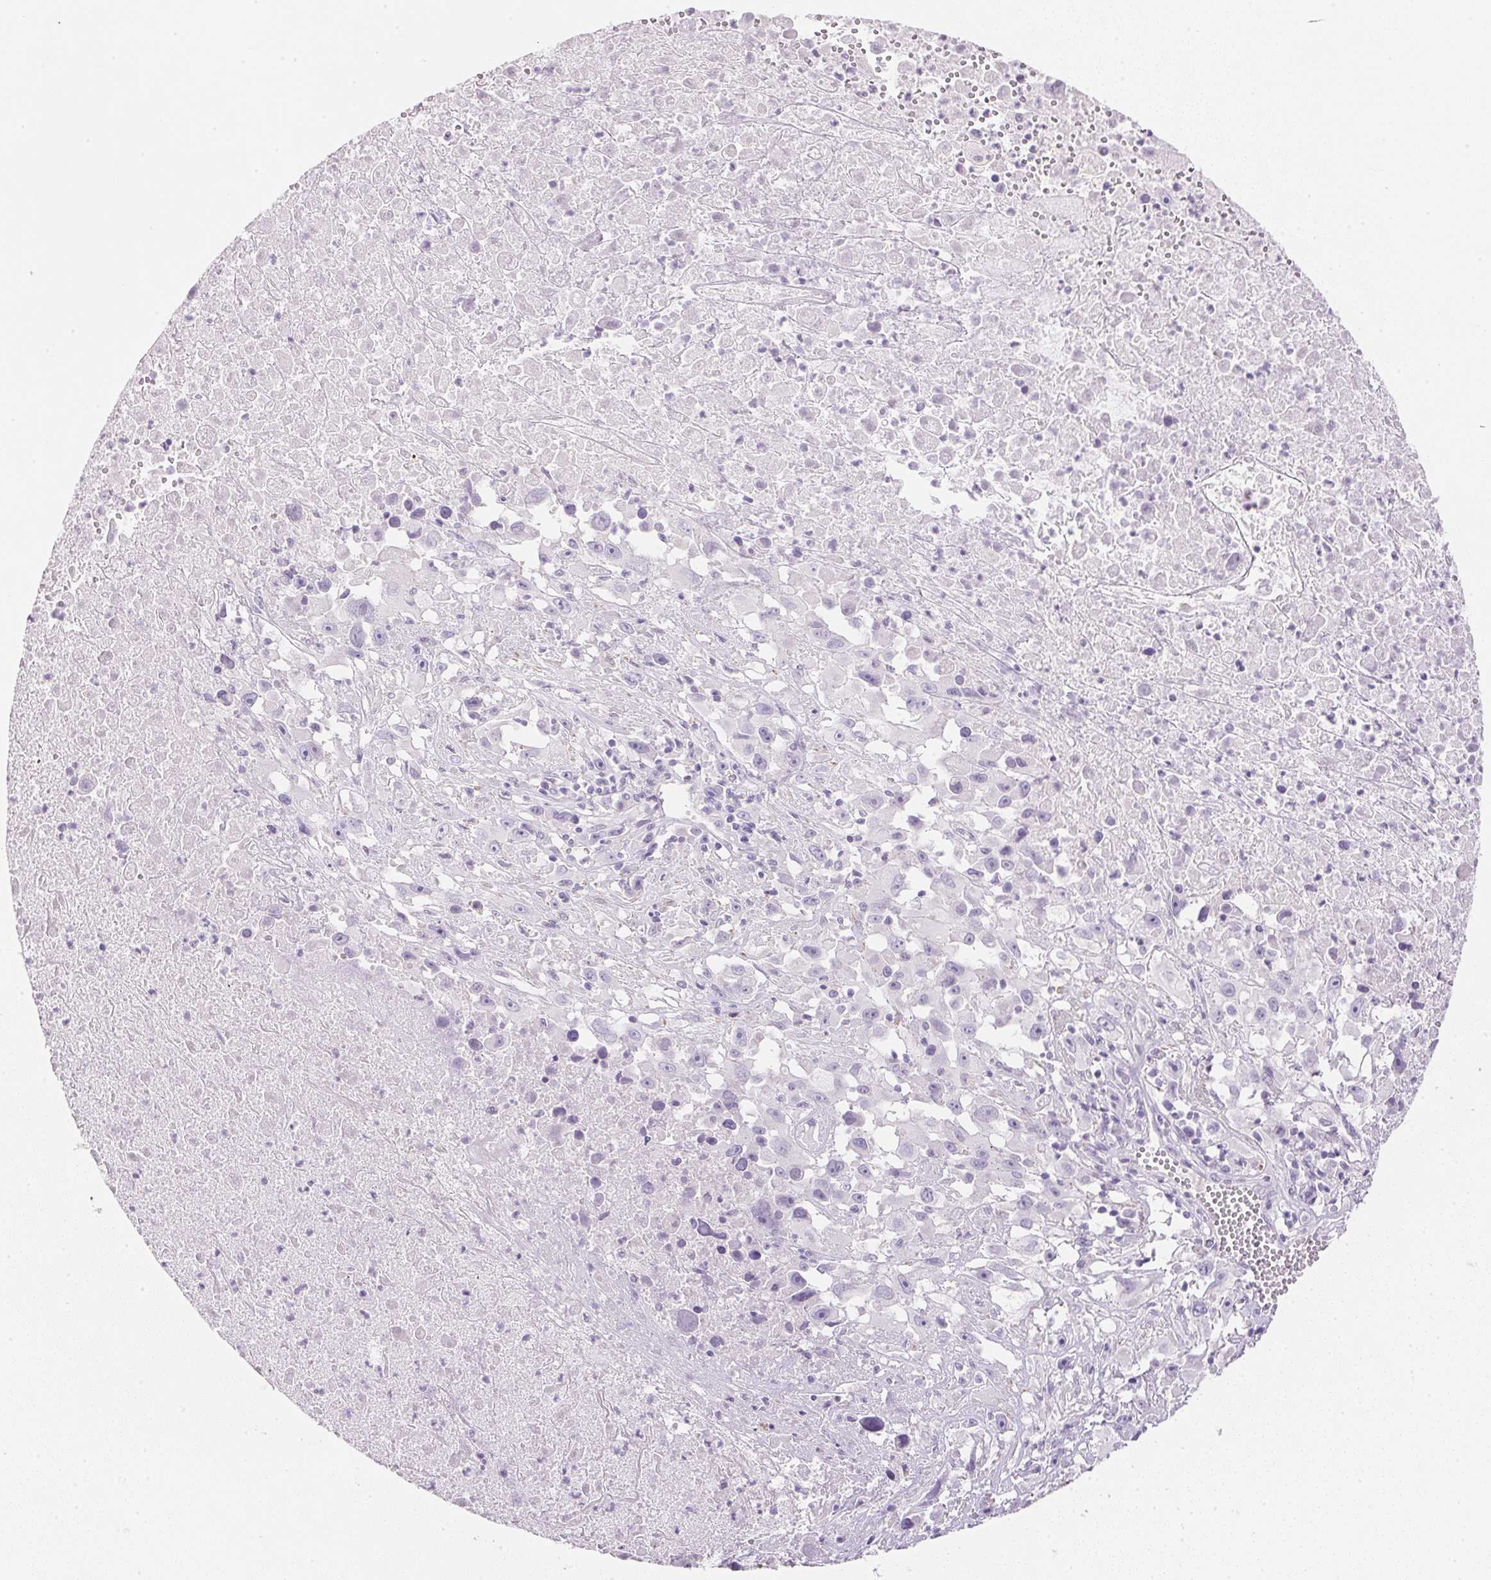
{"staining": {"intensity": "negative", "quantity": "none", "location": "none"}, "tissue": "melanoma", "cell_type": "Tumor cells", "image_type": "cancer", "snomed": [{"axis": "morphology", "description": "Malignant melanoma, Metastatic site"}, {"axis": "topography", "description": "Soft tissue"}], "caption": "Immunohistochemistry of human melanoma shows no positivity in tumor cells.", "gene": "KCNE2", "patient": {"sex": "male", "age": 50}}